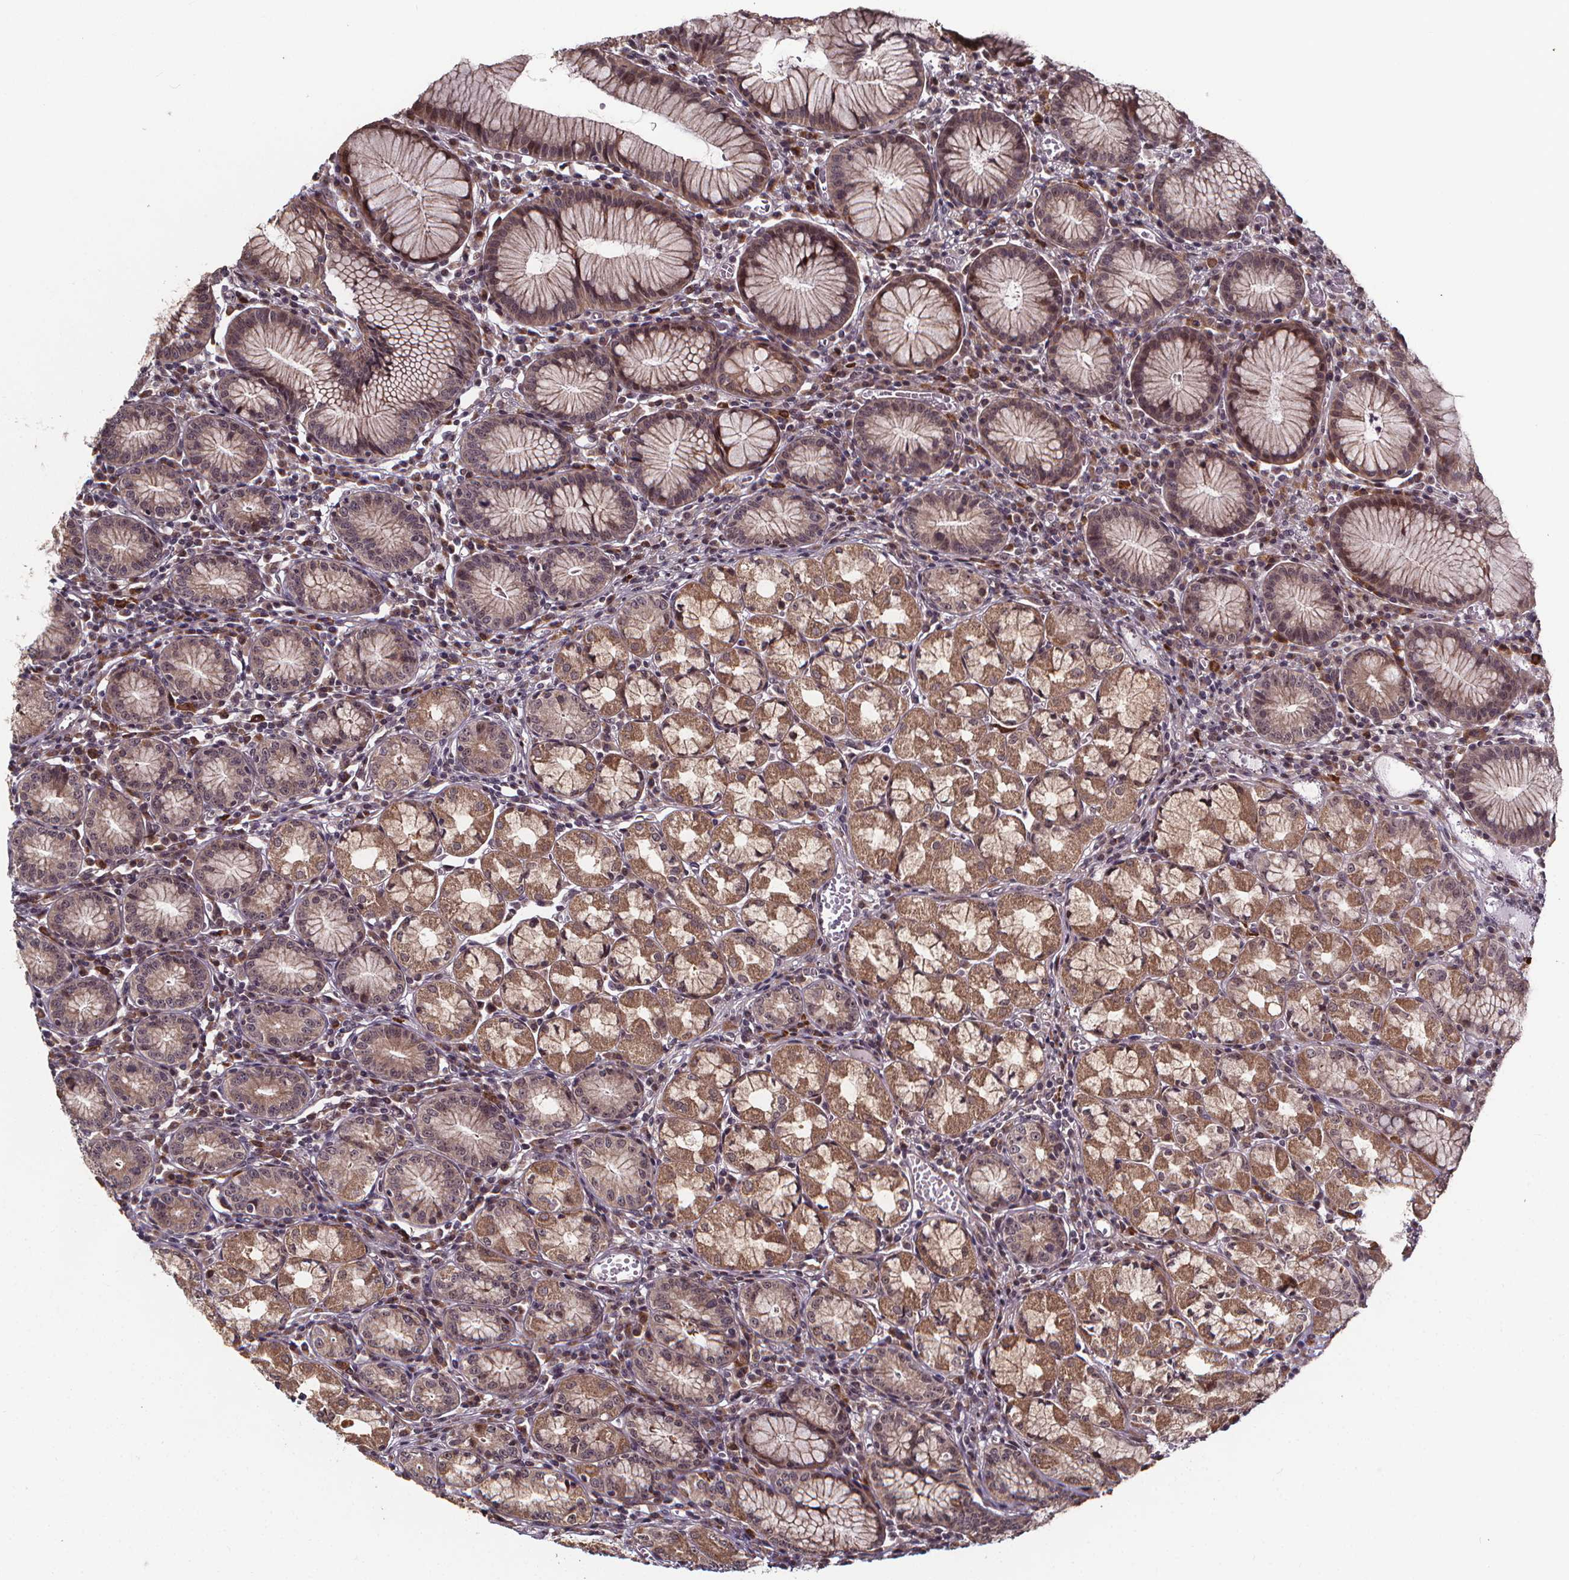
{"staining": {"intensity": "moderate", "quantity": ">75%", "location": "cytoplasmic/membranous,nuclear"}, "tissue": "stomach", "cell_type": "Glandular cells", "image_type": "normal", "snomed": [{"axis": "morphology", "description": "Normal tissue, NOS"}, {"axis": "topography", "description": "Stomach"}], "caption": "This is a photomicrograph of IHC staining of benign stomach, which shows moderate expression in the cytoplasmic/membranous,nuclear of glandular cells.", "gene": "DDIT3", "patient": {"sex": "male", "age": 55}}